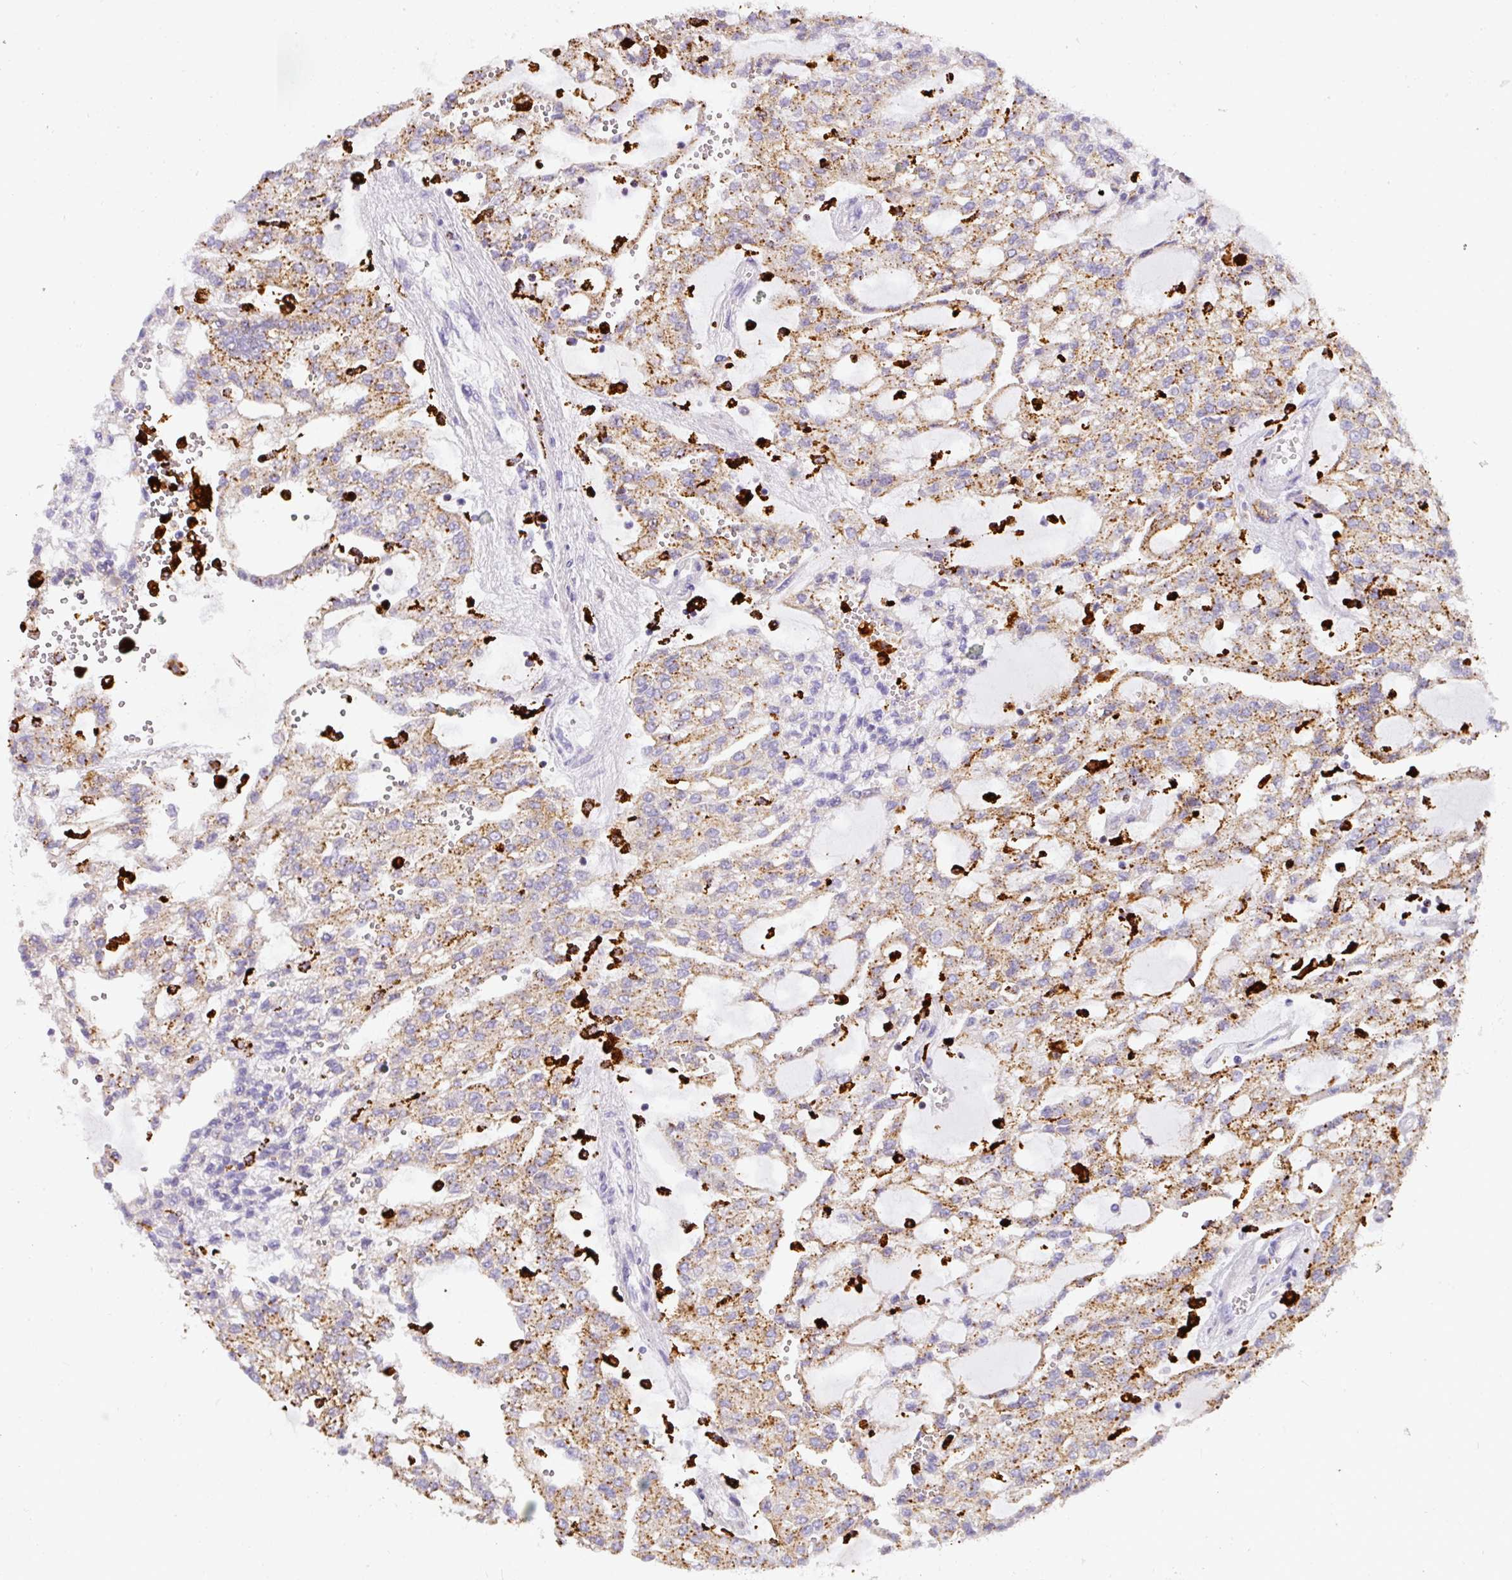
{"staining": {"intensity": "weak", "quantity": ">75%", "location": "cytoplasmic/membranous"}, "tissue": "renal cancer", "cell_type": "Tumor cells", "image_type": "cancer", "snomed": [{"axis": "morphology", "description": "Adenocarcinoma, NOS"}, {"axis": "topography", "description": "Kidney"}], "caption": "Immunohistochemistry image of neoplastic tissue: renal cancer (adenocarcinoma) stained using immunohistochemistry exhibits low levels of weak protein expression localized specifically in the cytoplasmic/membranous of tumor cells, appearing as a cytoplasmic/membranous brown color.", "gene": "MMACHC", "patient": {"sex": "male", "age": 63}}